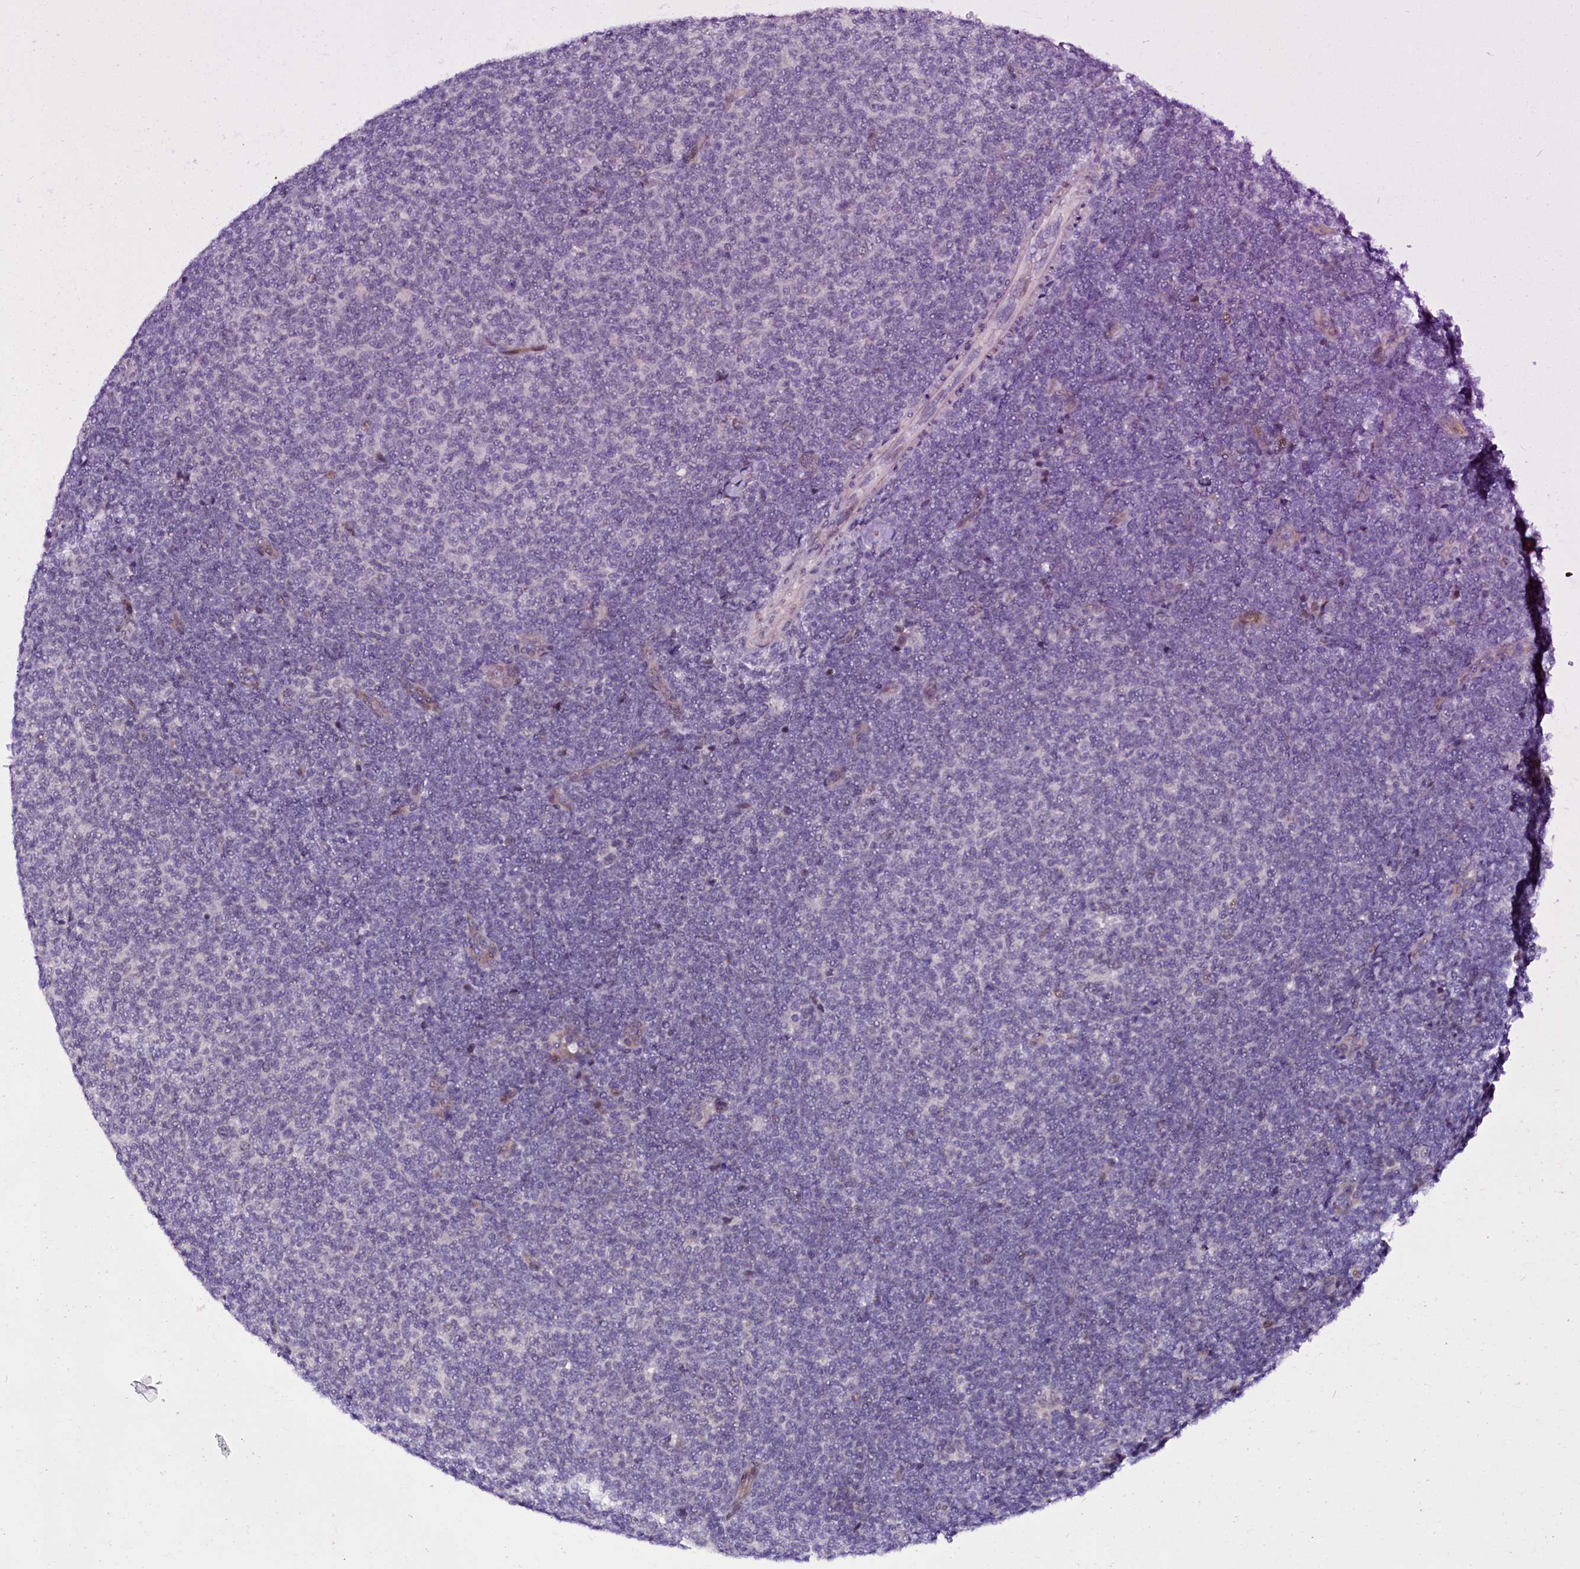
{"staining": {"intensity": "negative", "quantity": "none", "location": "none"}, "tissue": "lymphoma", "cell_type": "Tumor cells", "image_type": "cancer", "snomed": [{"axis": "morphology", "description": "Malignant lymphoma, non-Hodgkin's type, Low grade"}, {"axis": "topography", "description": "Lymph node"}], "caption": "High magnification brightfield microscopy of lymphoma stained with DAB (3,3'-diaminobenzidine) (brown) and counterstained with hematoxylin (blue): tumor cells show no significant staining.", "gene": "CCDC106", "patient": {"sex": "male", "age": 66}}